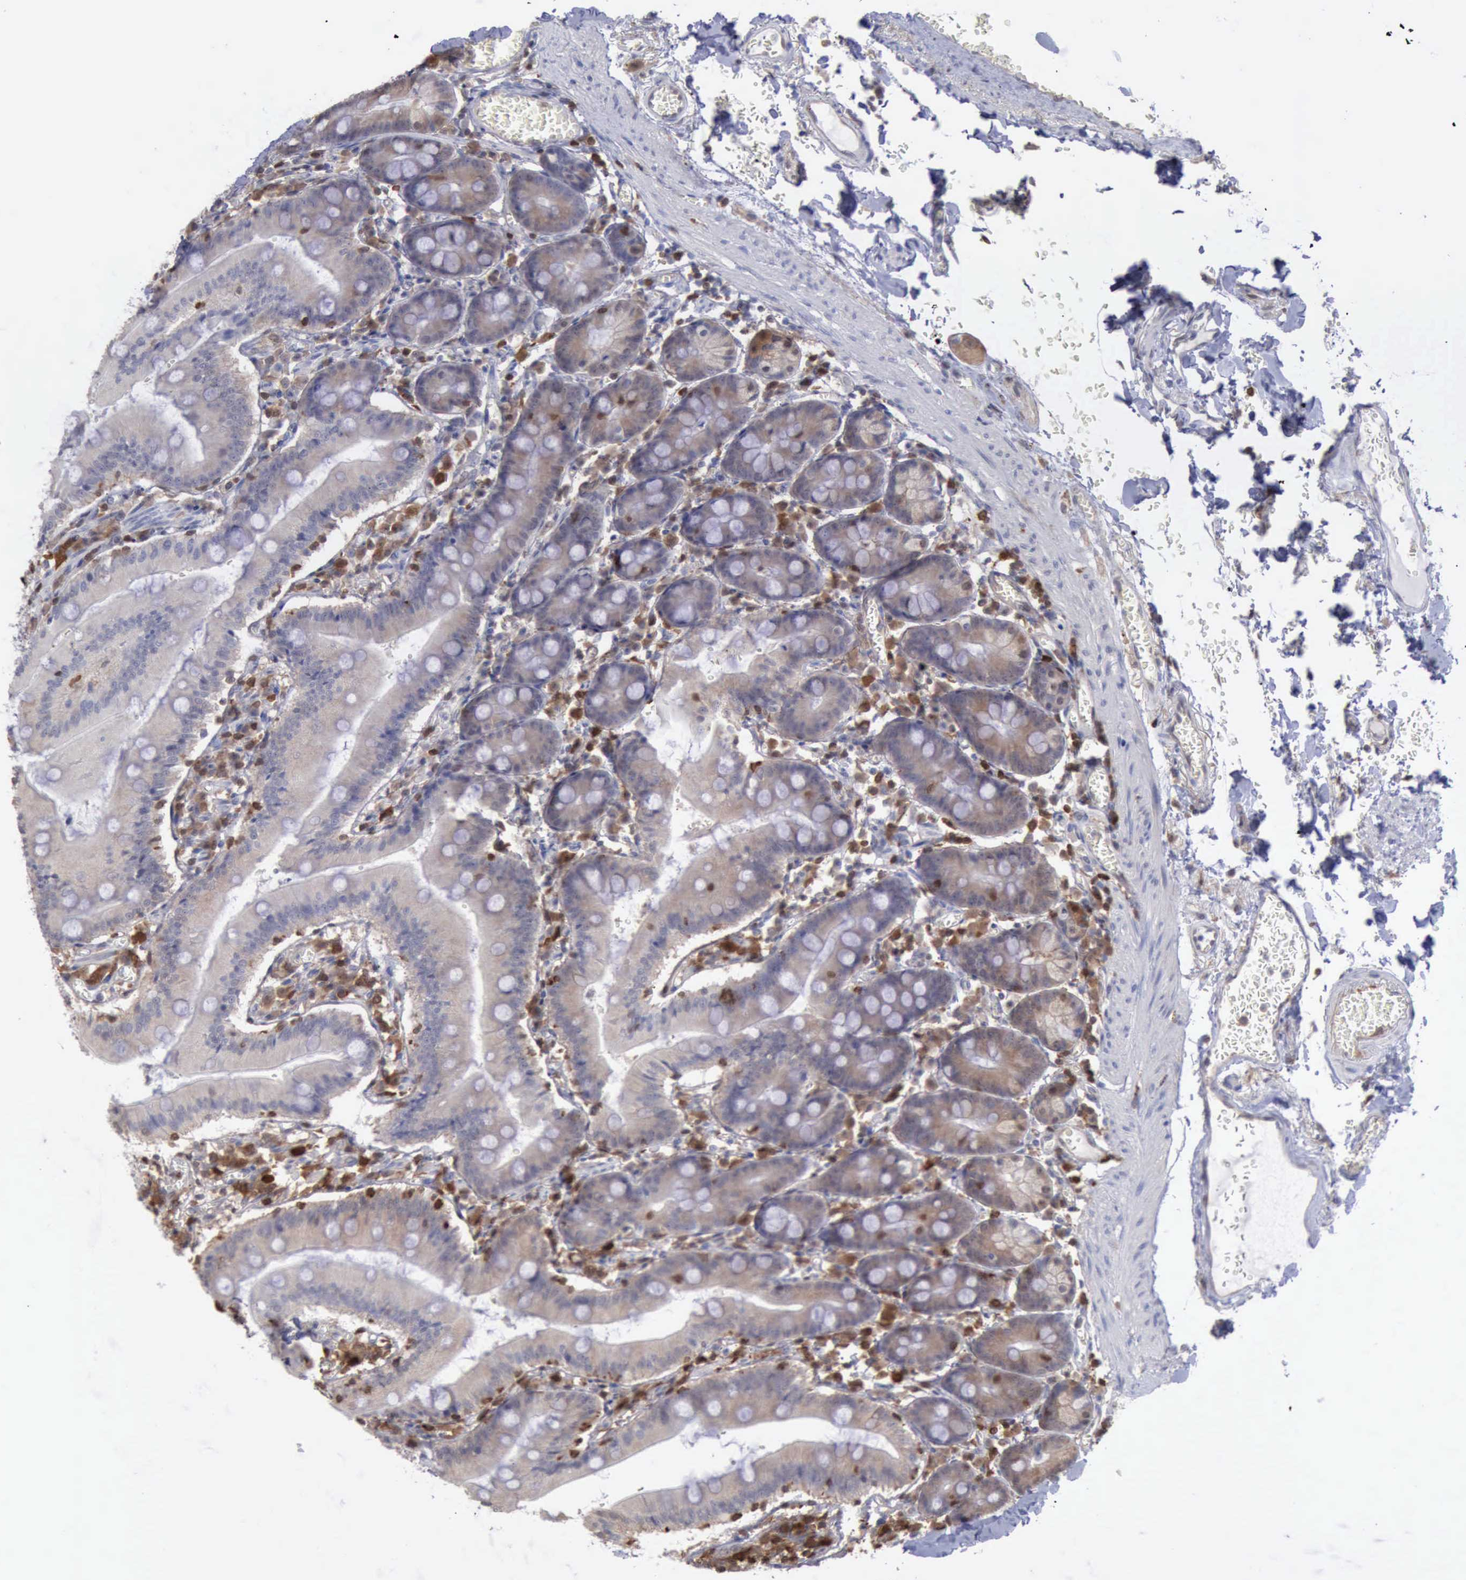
{"staining": {"intensity": "weak", "quantity": "25%-75%", "location": "cytoplasmic/membranous"}, "tissue": "small intestine", "cell_type": "Glandular cells", "image_type": "normal", "snomed": [{"axis": "morphology", "description": "Normal tissue, NOS"}, {"axis": "topography", "description": "Small intestine"}], "caption": "Immunohistochemical staining of benign small intestine demonstrates weak cytoplasmic/membranous protein expression in approximately 25%-75% of glandular cells.", "gene": "STAT1", "patient": {"sex": "male", "age": 71}}